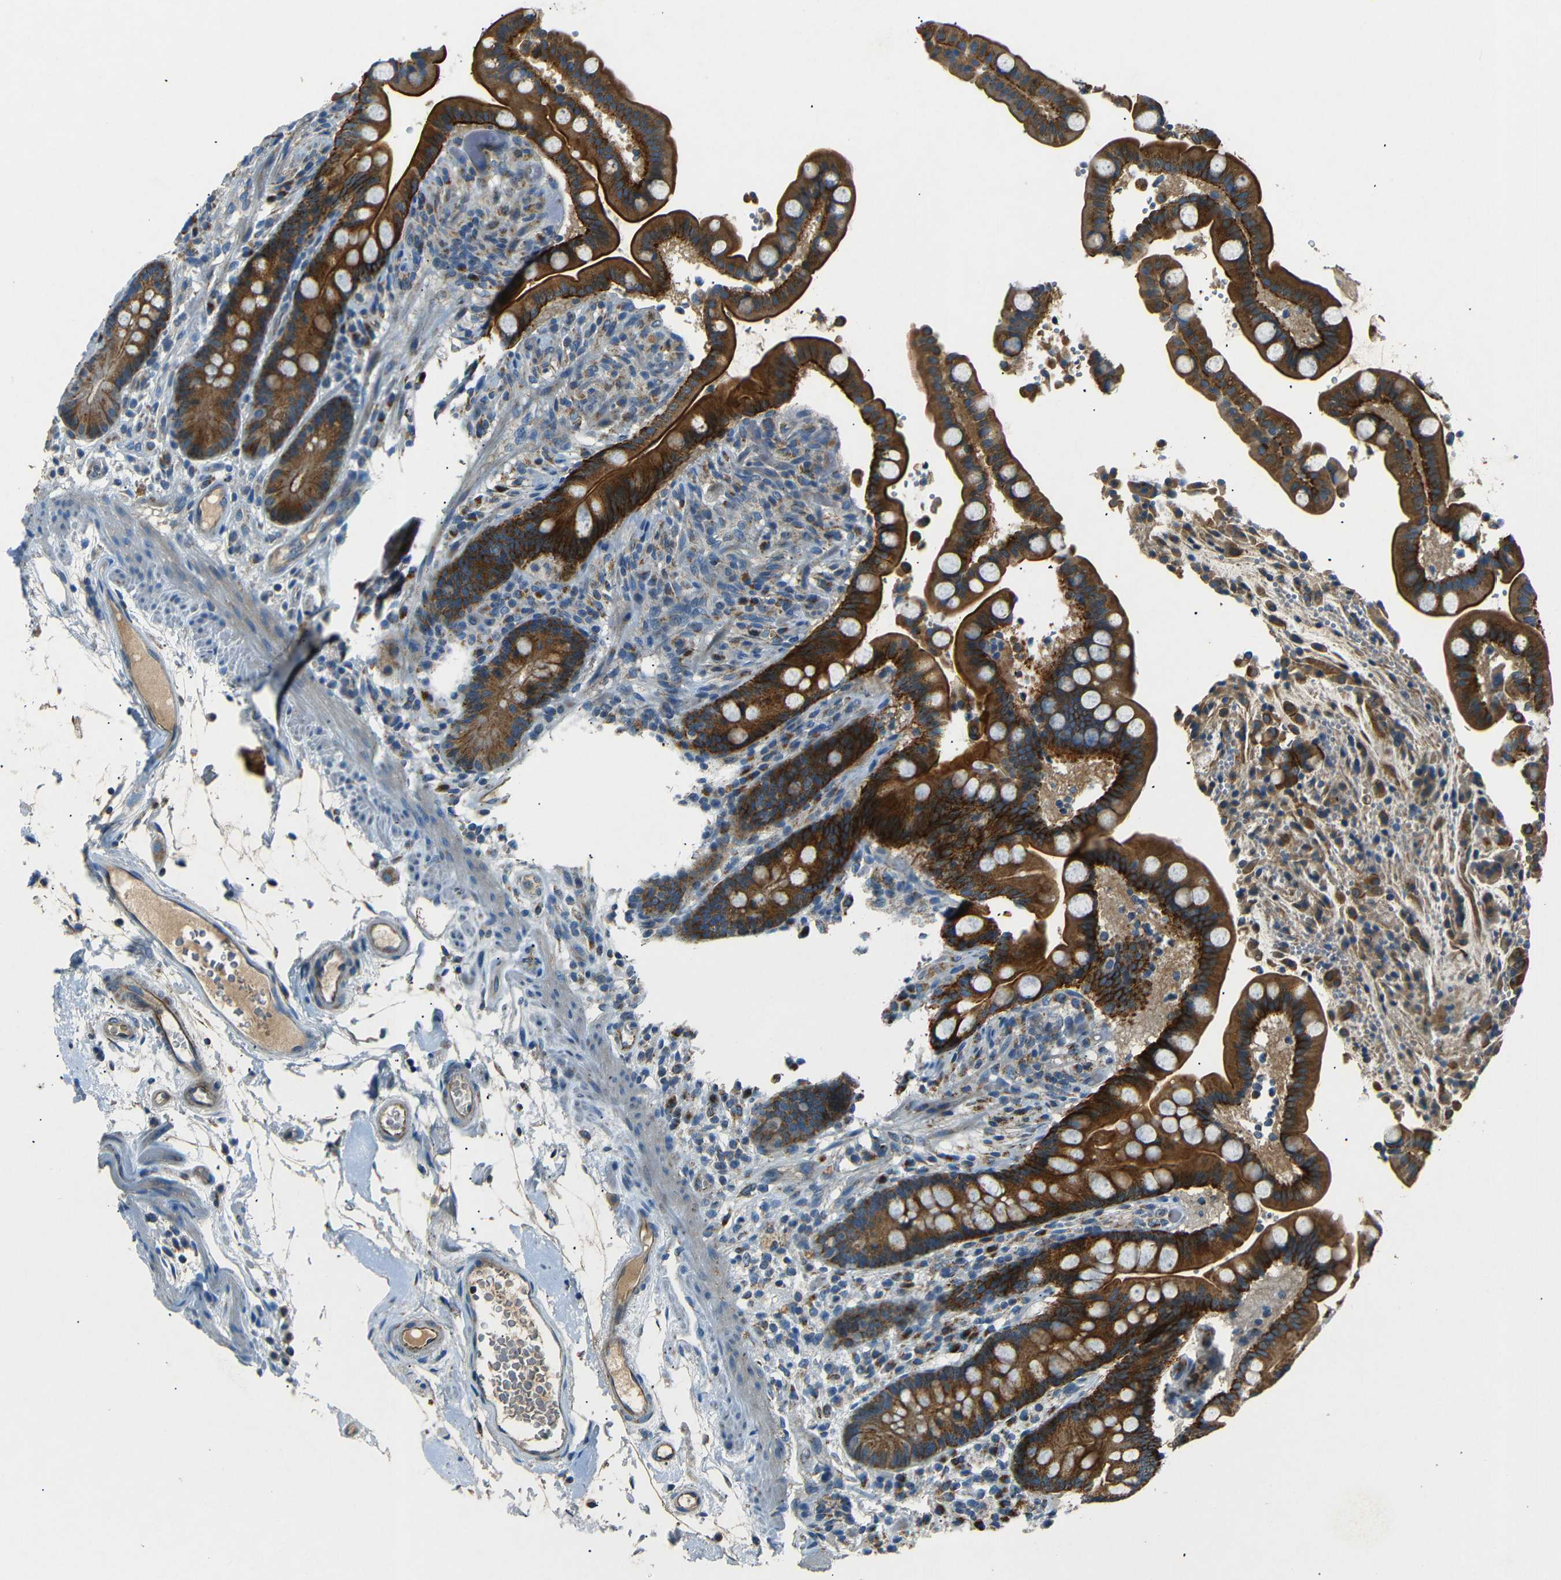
{"staining": {"intensity": "moderate", "quantity": ">75%", "location": "cytoplasmic/membranous"}, "tissue": "colon", "cell_type": "Endothelial cells", "image_type": "normal", "snomed": [{"axis": "morphology", "description": "Normal tissue, NOS"}, {"axis": "topography", "description": "Colon"}], "caption": "Immunohistochemical staining of normal colon exhibits moderate cytoplasmic/membranous protein staining in about >75% of endothelial cells. The protein of interest is shown in brown color, while the nuclei are stained blue.", "gene": "NETO2", "patient": {"sex": "male", "age": 73}}